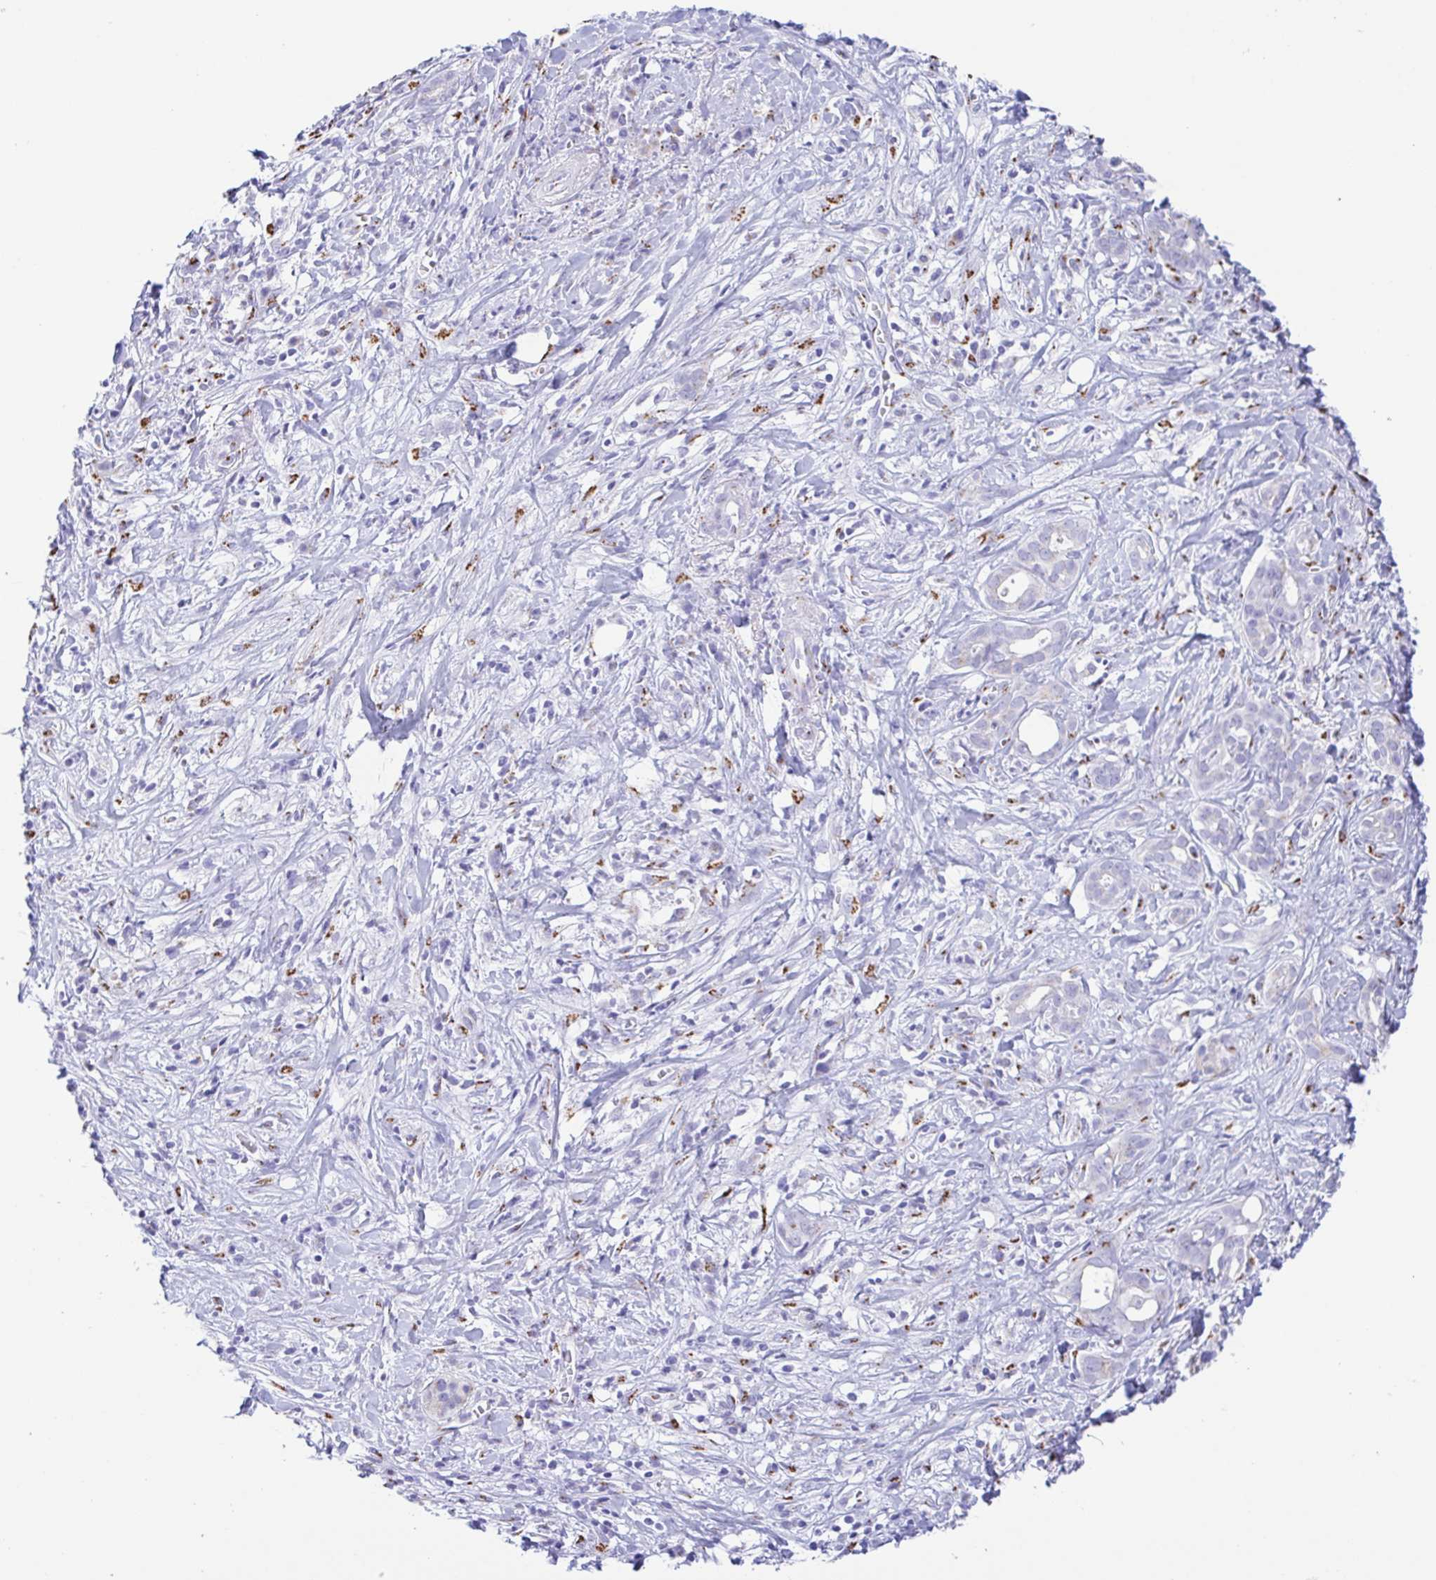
{"staining": {"intensity": "negative", "quantity": "none", "location": "none"}, "tissue": "pancreatic cancer", "cell_type": "Tumor cells", "image_type": "cancer", "snomed": [{"axis": "morphology", "description": "Adenocarcinoma, NOS"}, {"axis": "topography", "description": "Pancreas"}], "caption": "Micrograph shows no significant protein staining in tumor cells of pancreatic cancer (adenocarcinoma).", "gene": "SULT1B1", "patient": {"sex": "male", "age": 61}}